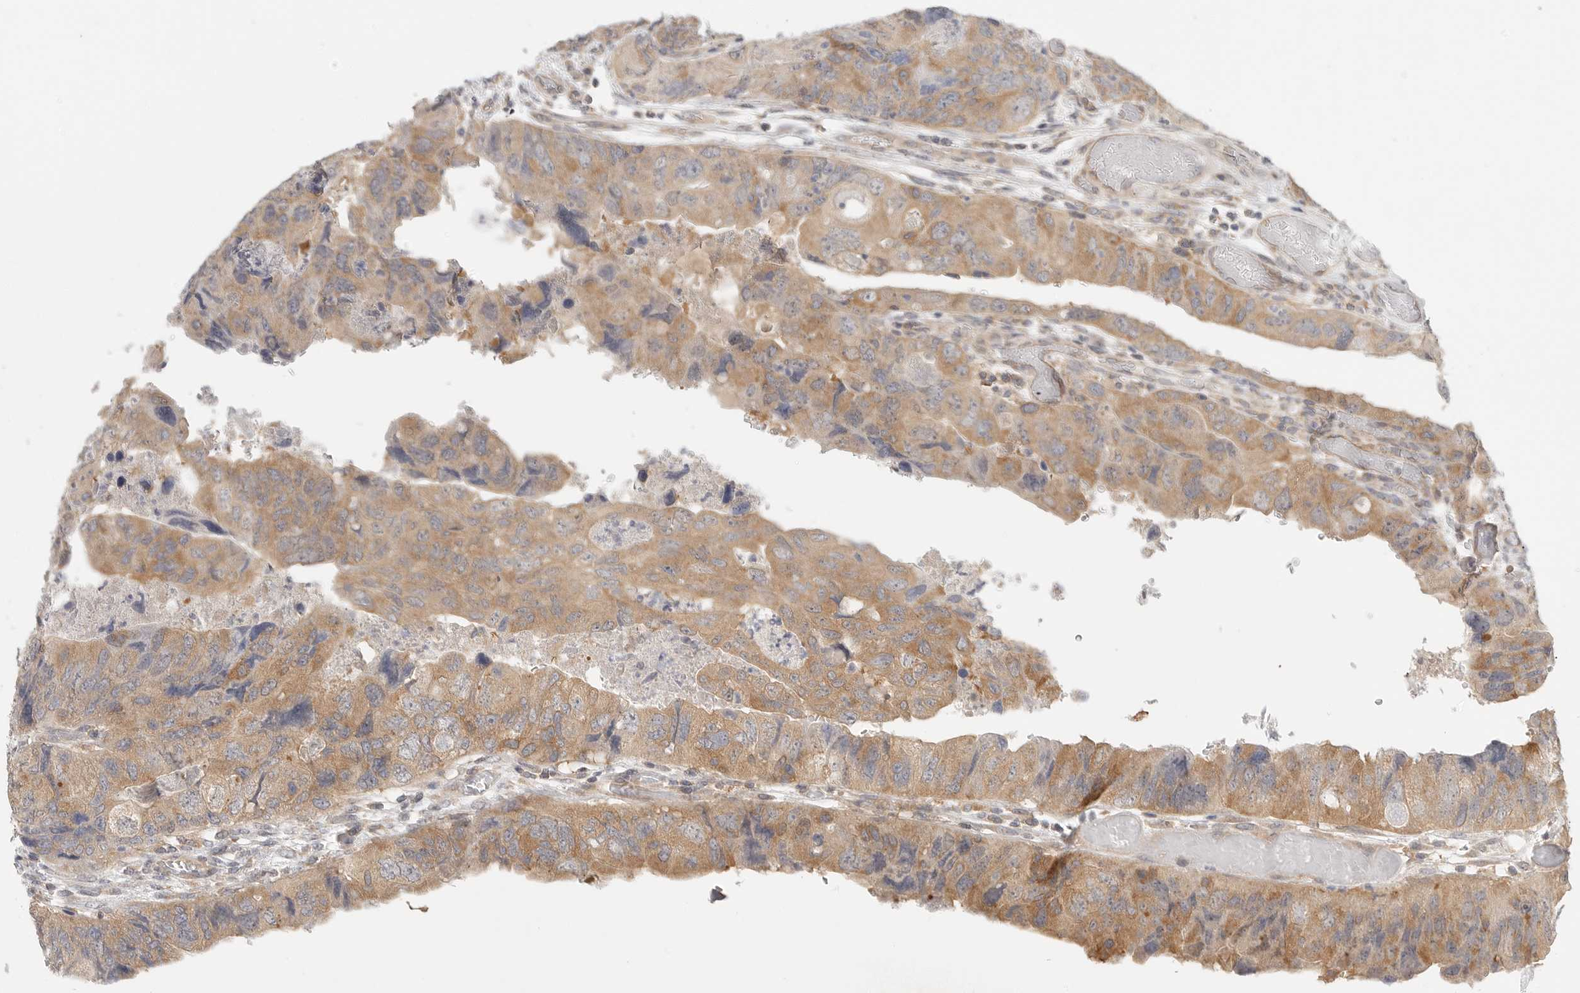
{"staining": {"intensity": "moderate", "quantity": ">75%", "location": "cytoplasmic/membranous"}, "tissue": "colorectal cancer", "cell_type": "Tumor cells", "image_type": "cancer", "snomed": [{"axis": "morphology", "description": "Adenocarcinoma, NOS"}, {"axis": "topography", "description": "Rectum"}], "caption": "IHC photomicrograph of neoplastic tissue: human adenocarcinoma (colorectal) stained using IHC exhibits medium levels of moderate protein expression localized specifically in the cytoplasmic/membranous of tumor cells, appearing as a cytoplasmic/membranous brown color.", "gene": "HDAC6", "patient": {"sex": "male", "age": 63}}